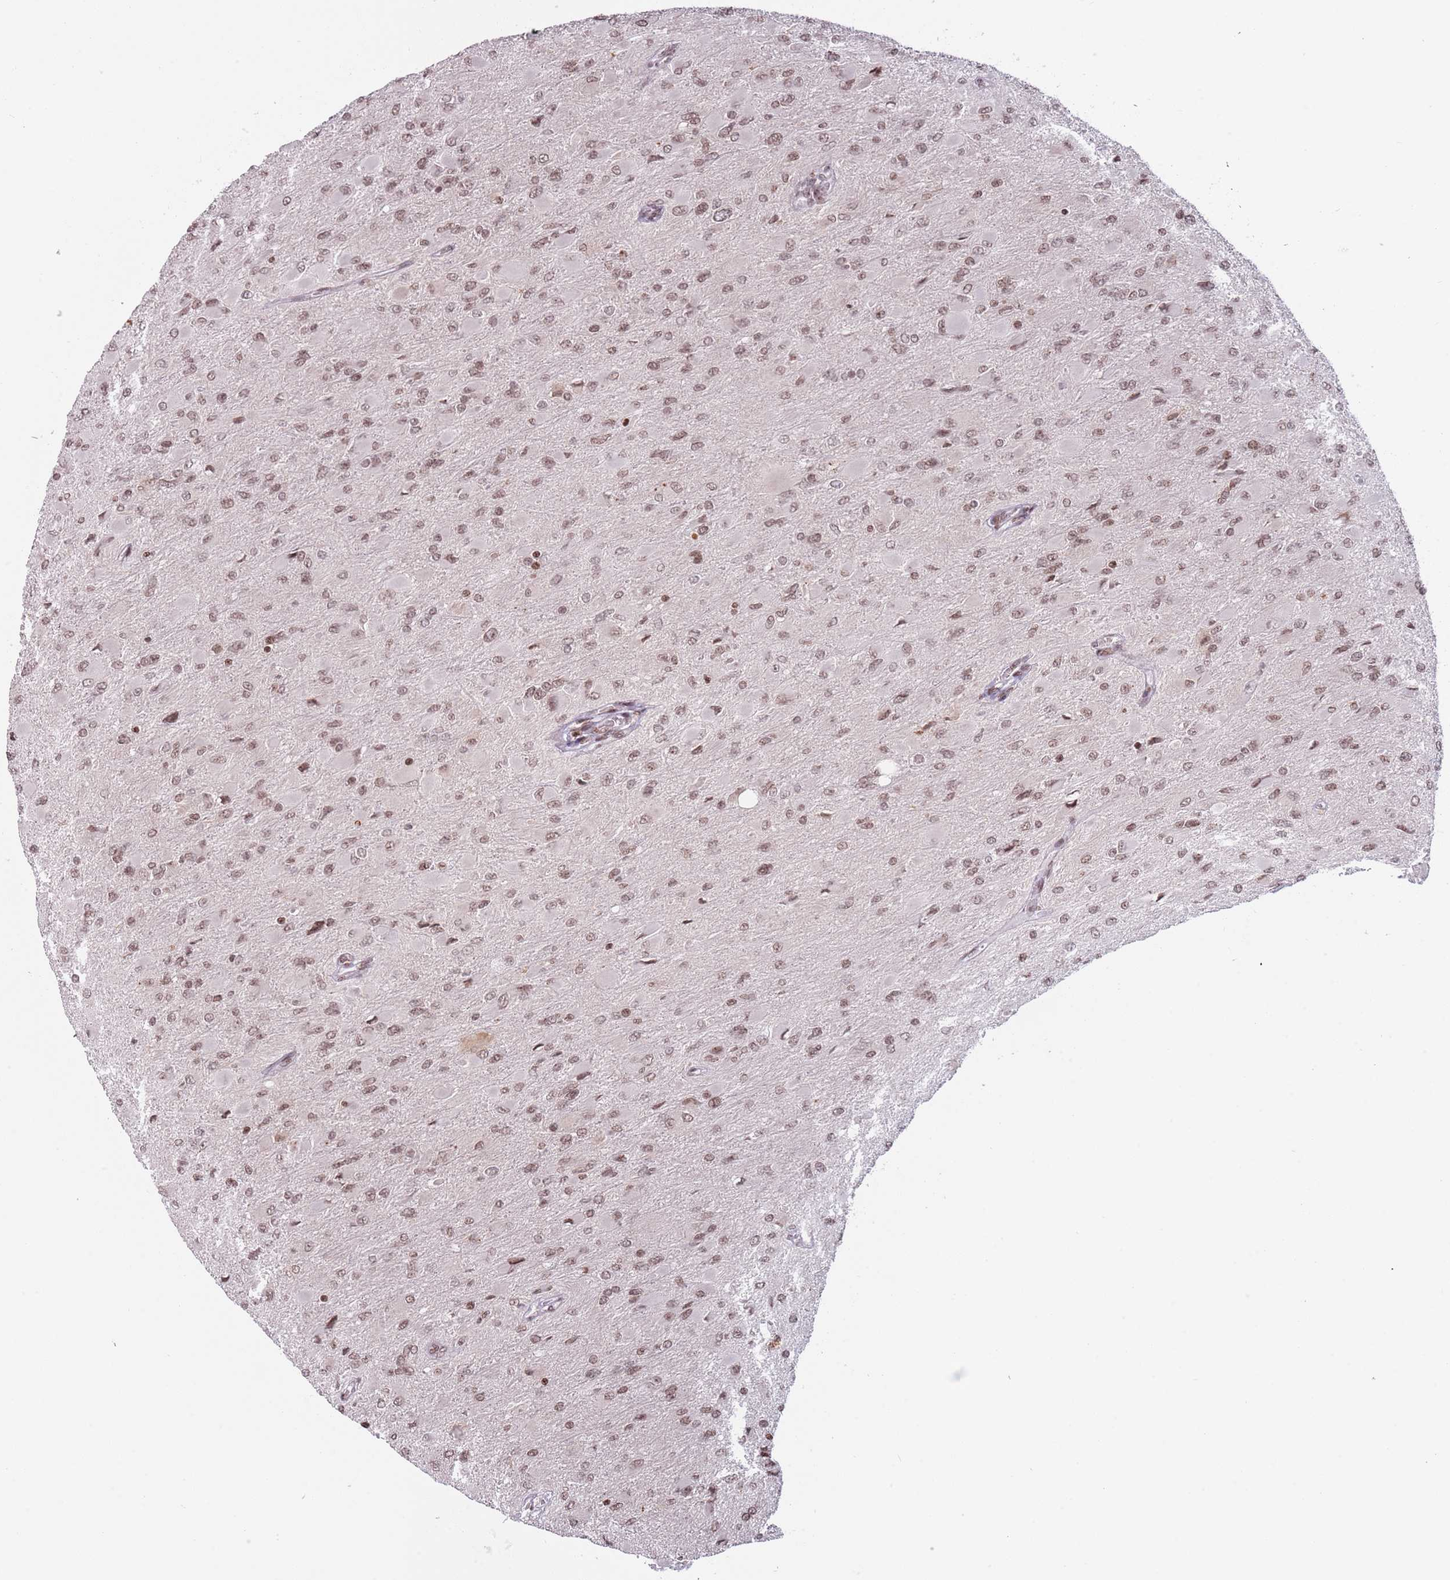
{"staining": {"intensity": "moderate", "quantity": ">75%", "location": "nuclear"}, "tissue": "glioma", "cell_type": "Tumor cells", "image_type": "cancer", "snomed": [{"axis": "morphology", "description": "Glioma, malignant, High grade"}, {"axis": "topography", "description": "Cerebral cortex"}], "caption": "DAB (3,3'-diaminobenzidine) immunohistochemical staining of malignant glioma (high-grade) exhibits moderate nuclear protein staining in about >75% of tumor cells.", "gene": "SH3RF3", "patient": {"sex": "female", "age": 36}}